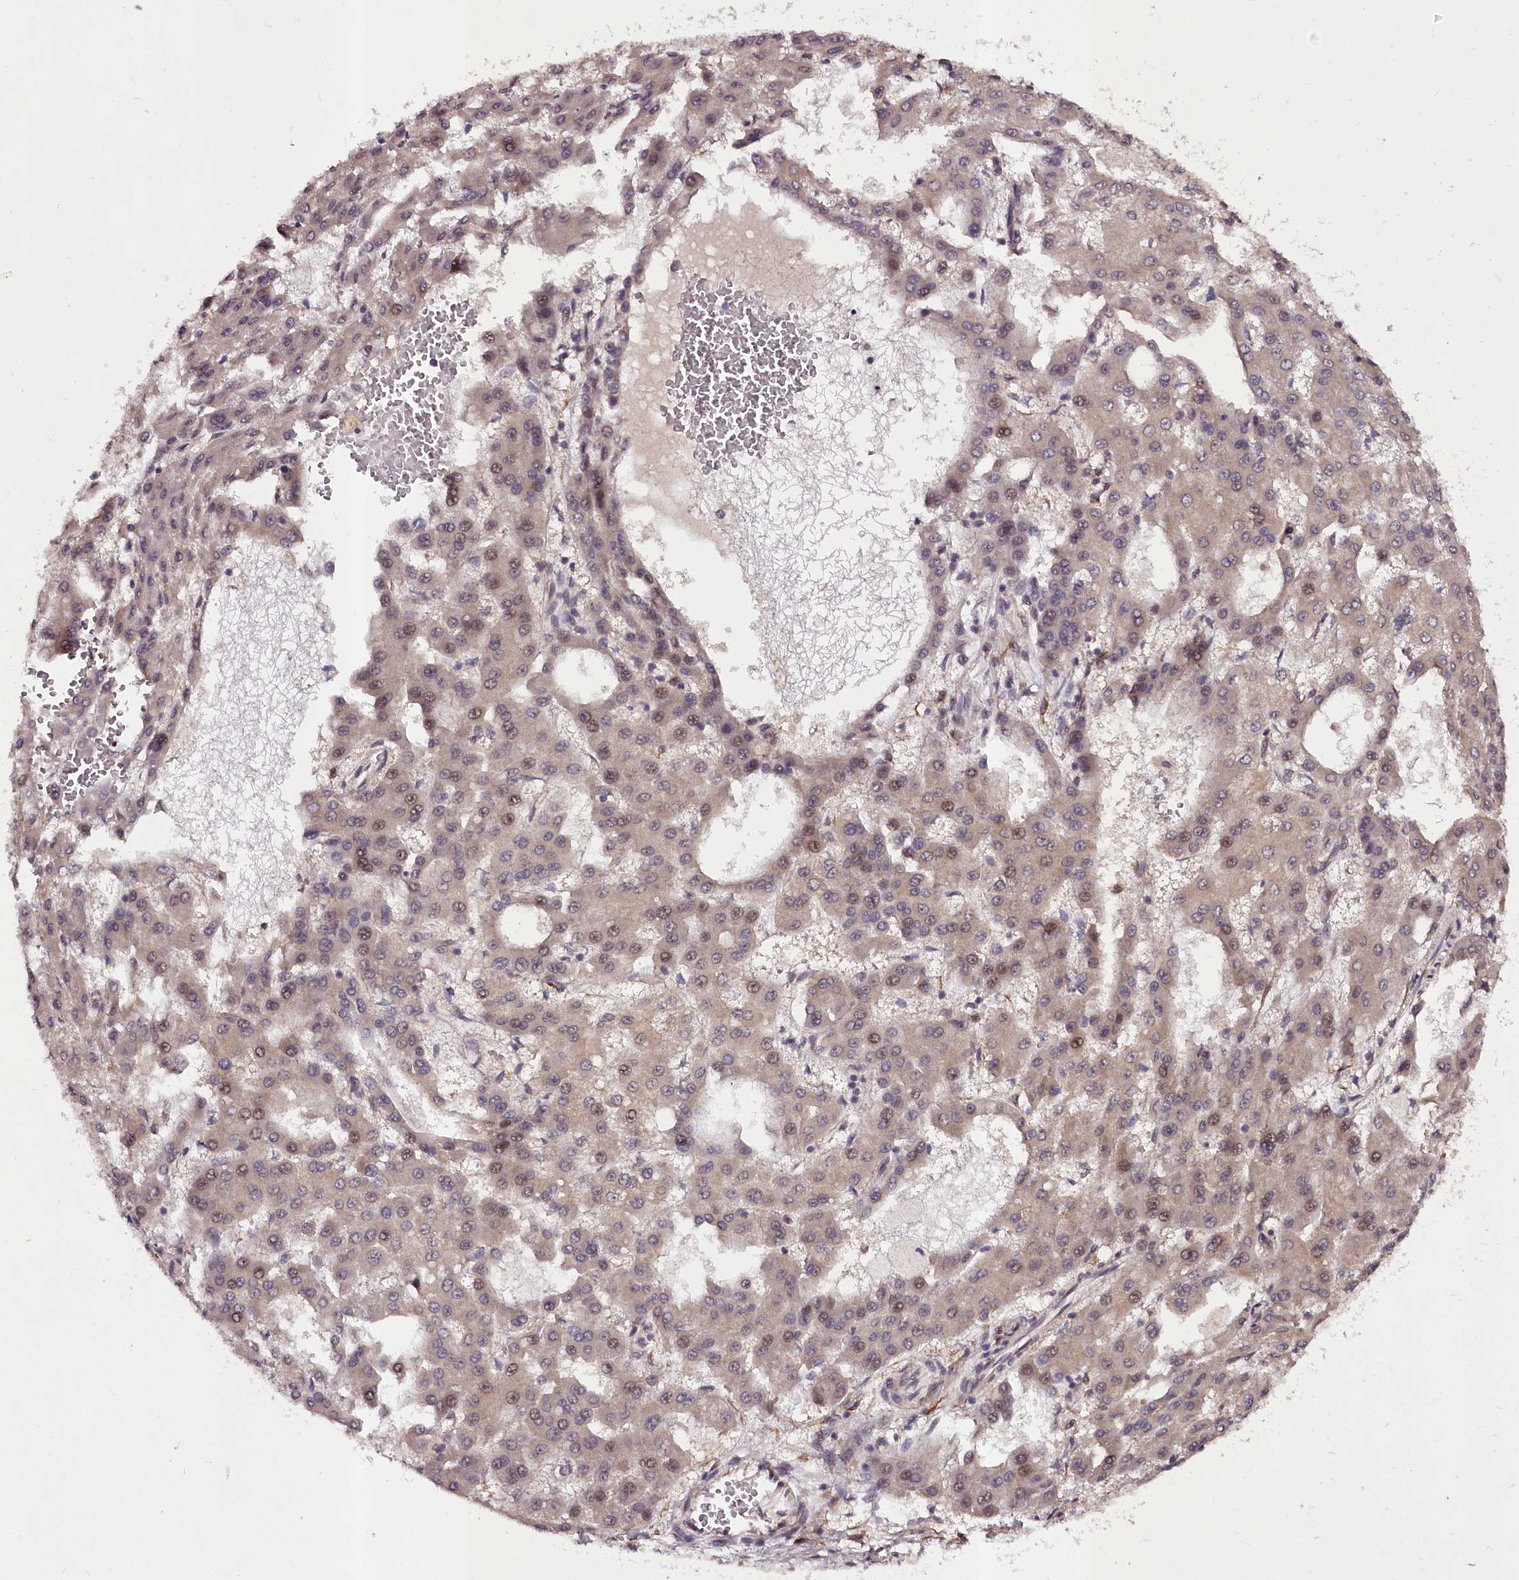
{"staining": {"intensity": "moderate", "quantity": "25%-75%", "location": "nuclear"}, "tissue": "liver cancer", "cell_type": "Tumor cells", "image_type": "cancer", "snomed": [{"axis": "morphology", "description": "Carcinoma, Hepatocellular, NOS"}, {"axis": "topography", "description": "Liver"}], "caption": "Immunohistochemical staining of human liver cancer (hepatocellular carcinoma) exhibits moderate nuclear protein positivity in approximately 25%-75% of tumor cells.", "gene": "MAML3", "patient": {"sex": "male", "age": 47}}